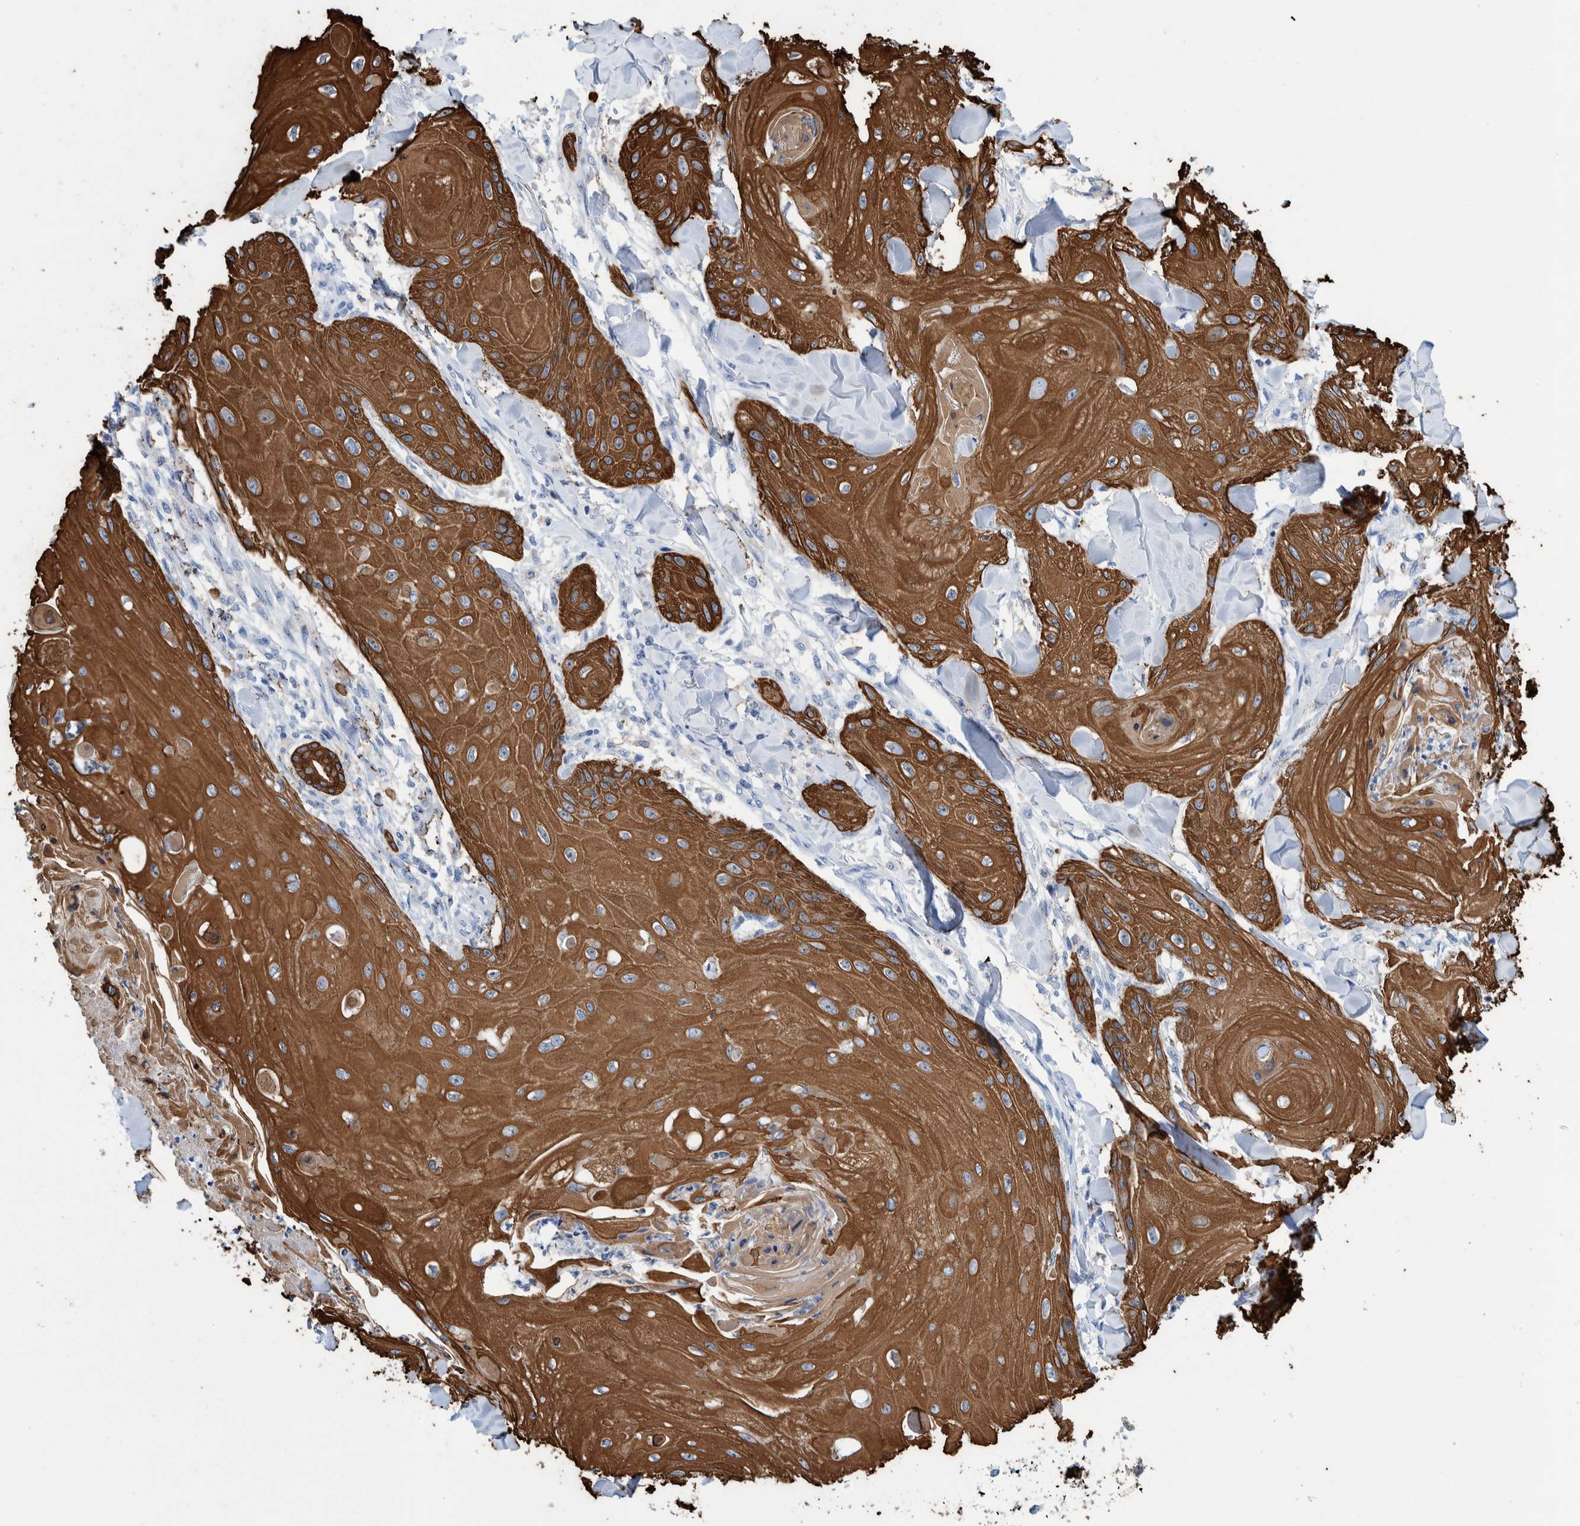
{"staining": {"intensity": "strong", "quantity": ">75%", "location": "cytoplasmic/membranous"}, "tissue": "skin cancer", "cell_type": "Tumor cells", "image_type": "cancer", "snomed": [{"axis": "morphology", "description": "Squamous cell carcinoma, NOS"}, {"axis": "topography", "description": "Skin"}], "caption": "The immunohistochemical stain highlights strong cytoplasmic/membranous expression in tumor cells of skin squamous cell carcinoma tissue.", "gene": "KRT14", "patient": {"sex": "male", "age": 74}}